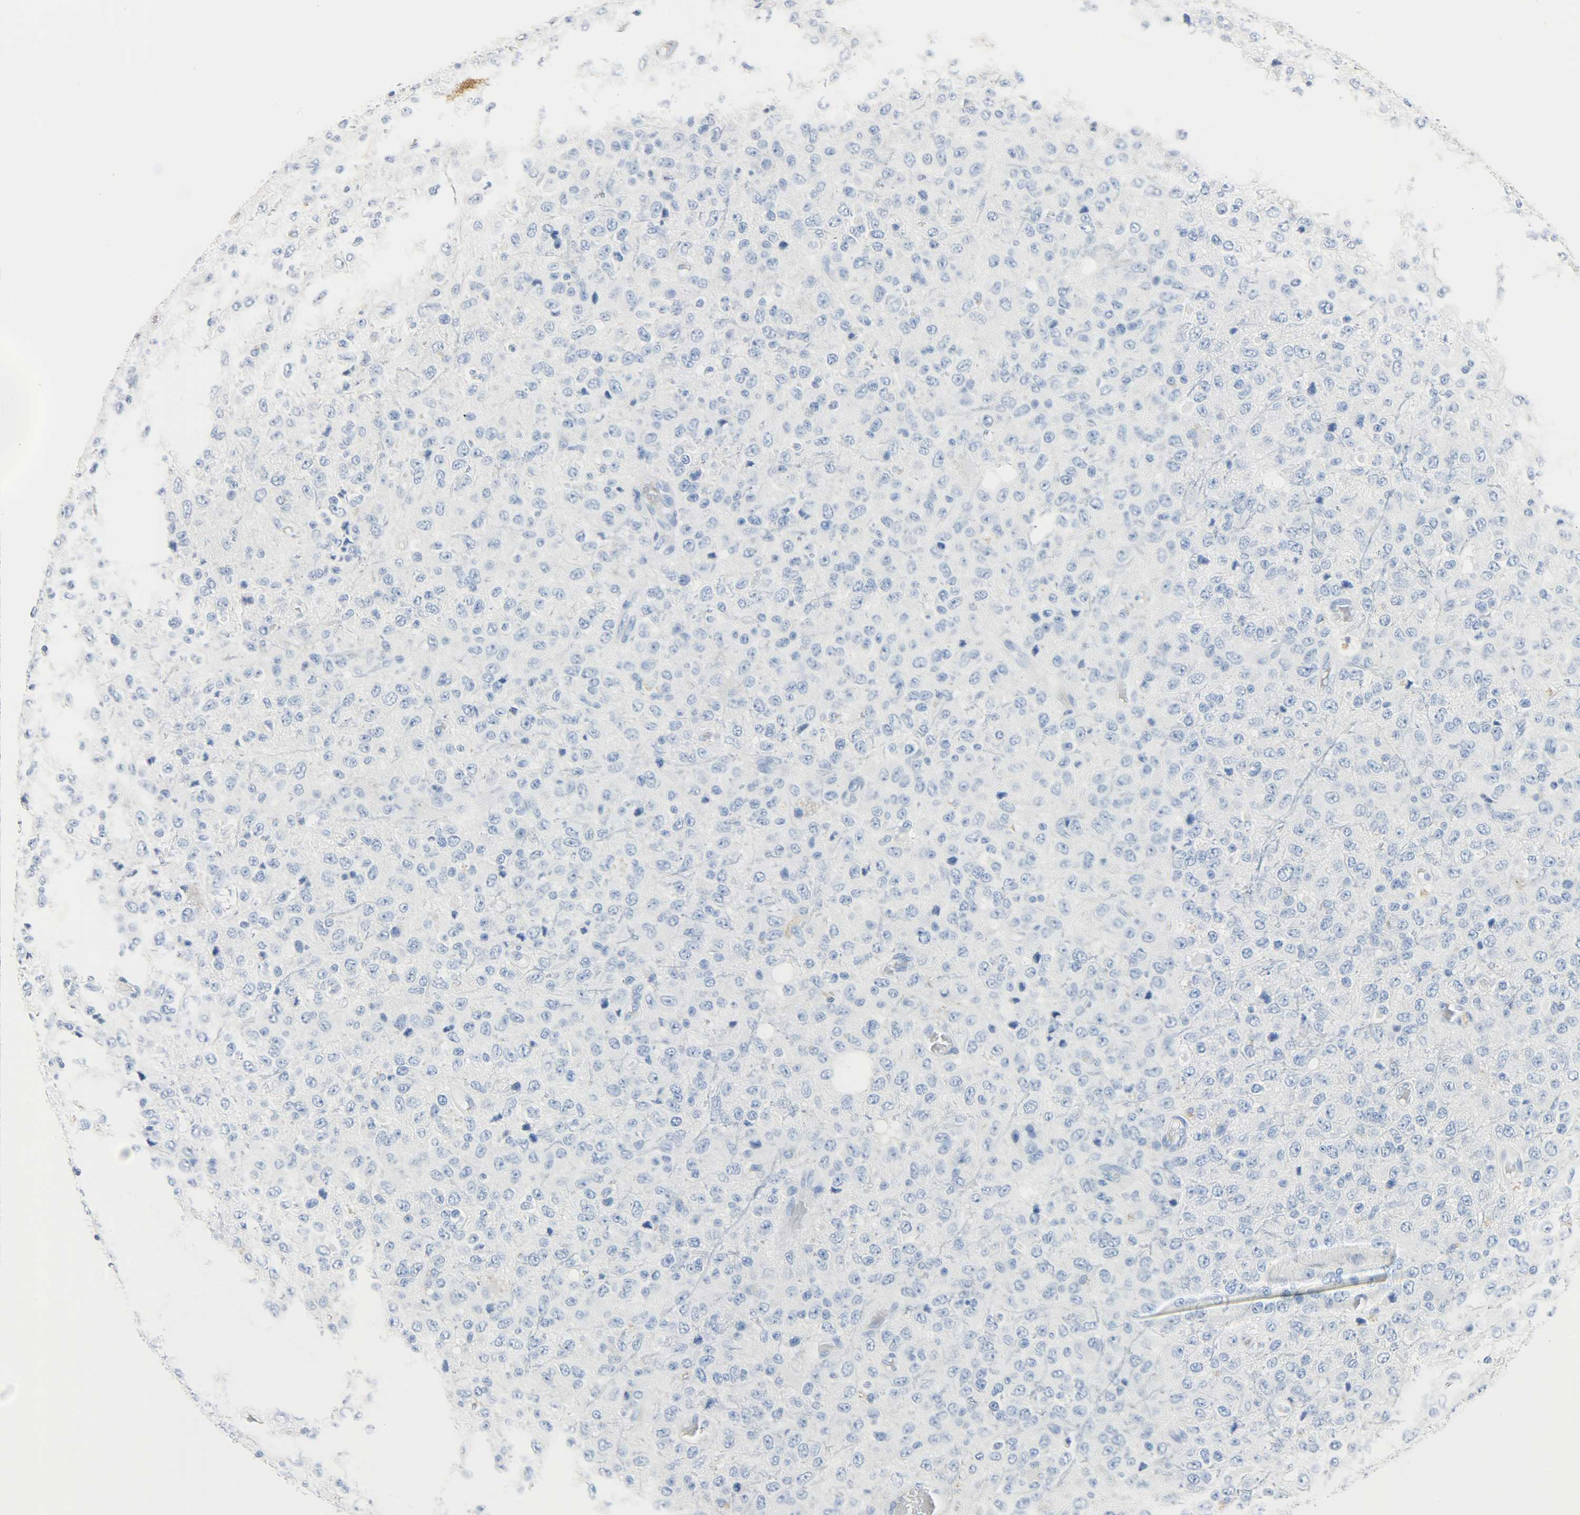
{"staining": {"intensity": "negative", "quantity": "none", "location": "none"}, "tissue": "glioma", "cell_type": "Tumor cells", "image_type": "cancer", "snomed": [{"axis": "morphology", "description": "Glioma, malignant, High grade"}, {"axis": "topography", "description": "pancreas cauda"}], "caption": "DAB (3,3'-diaminobenzidine) immunohistochemical staining of glioma reveals no significant expression in tumor cells. (Immunohistochemistry, brightfield microscopy, high magnification).", "gene": "CA3", "patient": {"sex": "male", "age": 60}}